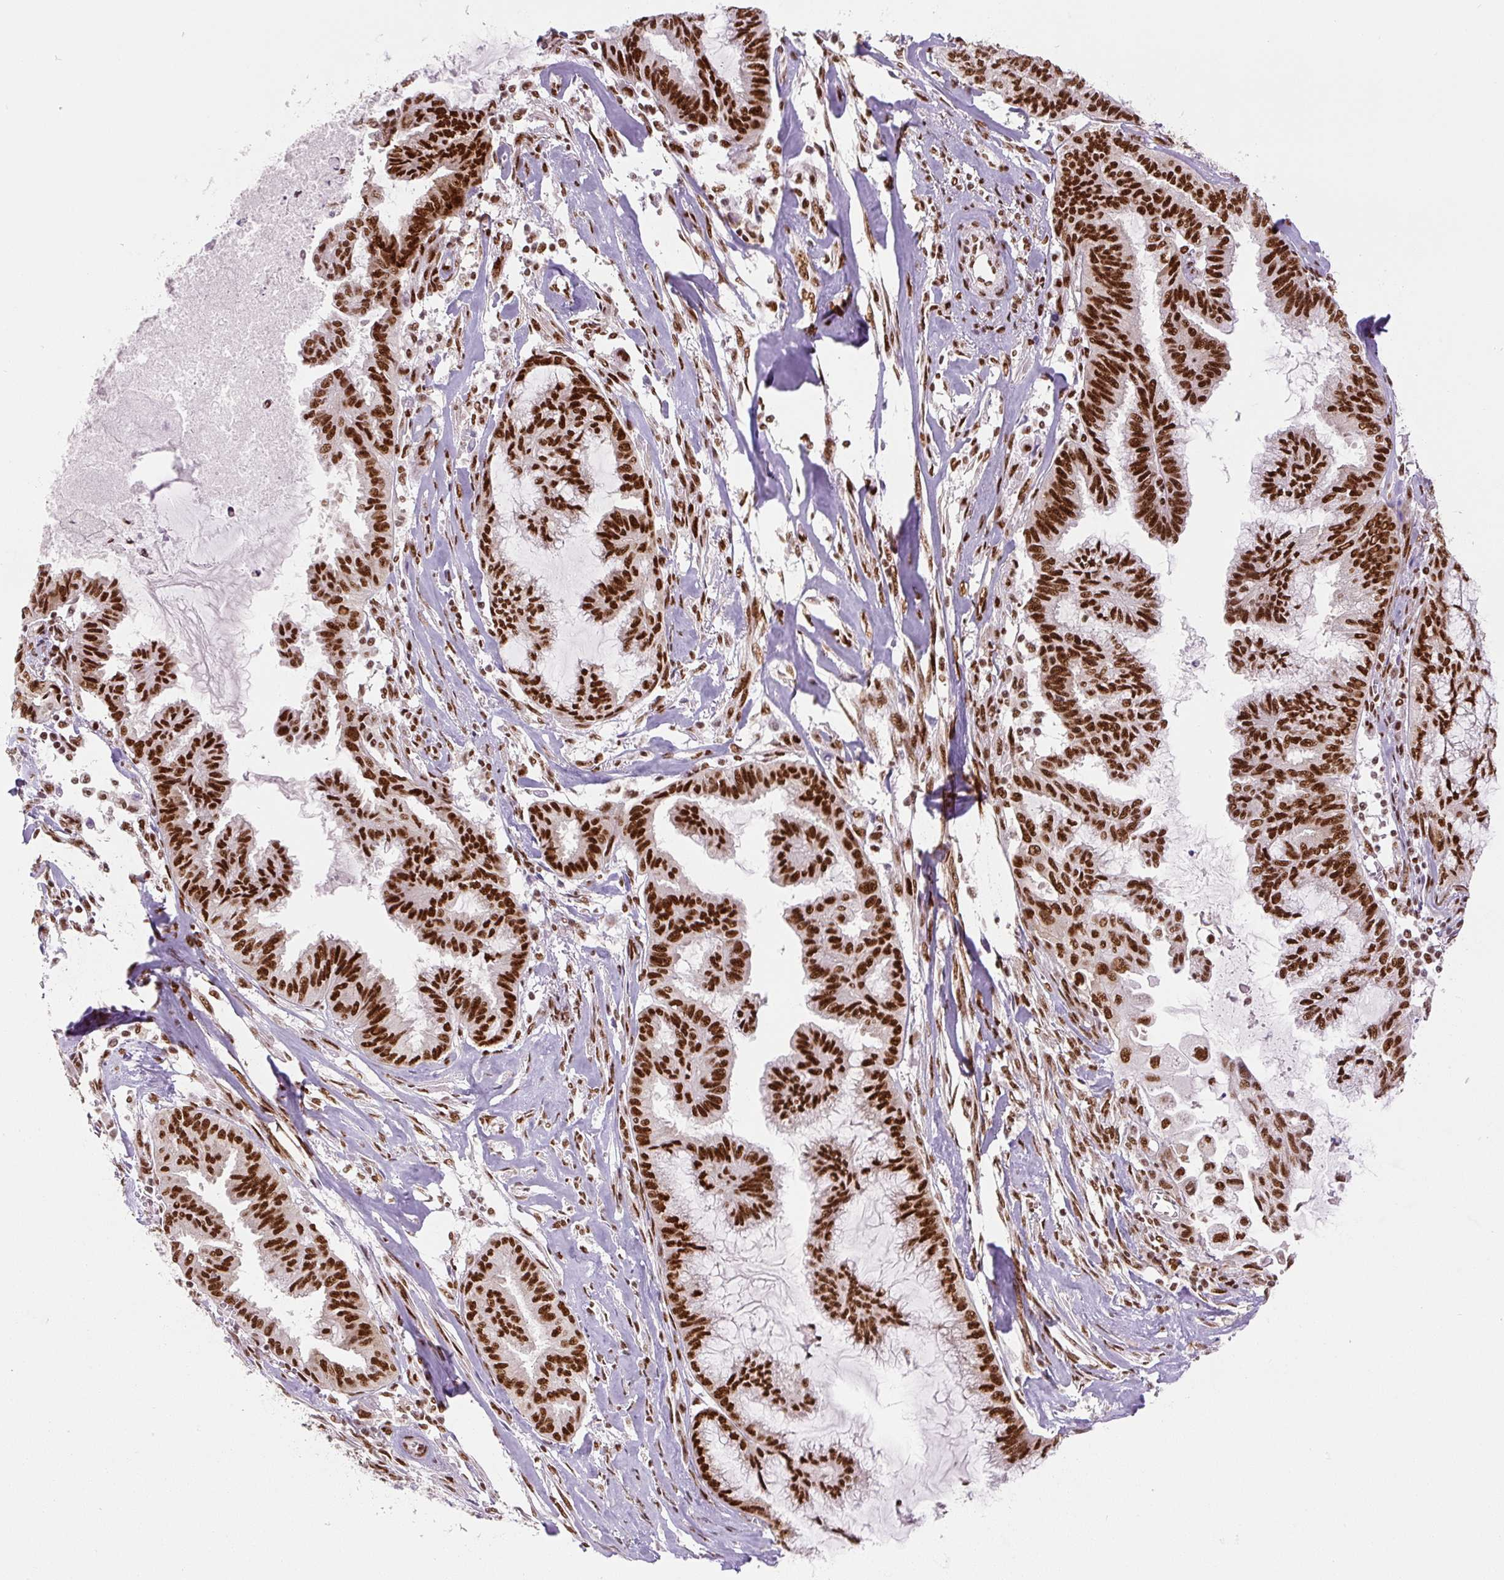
{"staining": {"intensity": "strong", "quantity": ">75%", "location": "nuclear"}, "tissue": "endometrial cancer", "cell_type": "Tumor cells", "image_type": "cancer", "snomed": [{"axis": "morphology", "description": "Adenocarcinoma, NOS"}, {"axis": "topography", "description": "Endometrium"}], "caption": "Strong nuclear expression for a protein is seen in approximately >75% of tumor cells of adenocarcinoma (endometrial) using immunohistochemistry (IHC).", "gene": "FUS", "patient": {"sex": "female", "age": 86}}